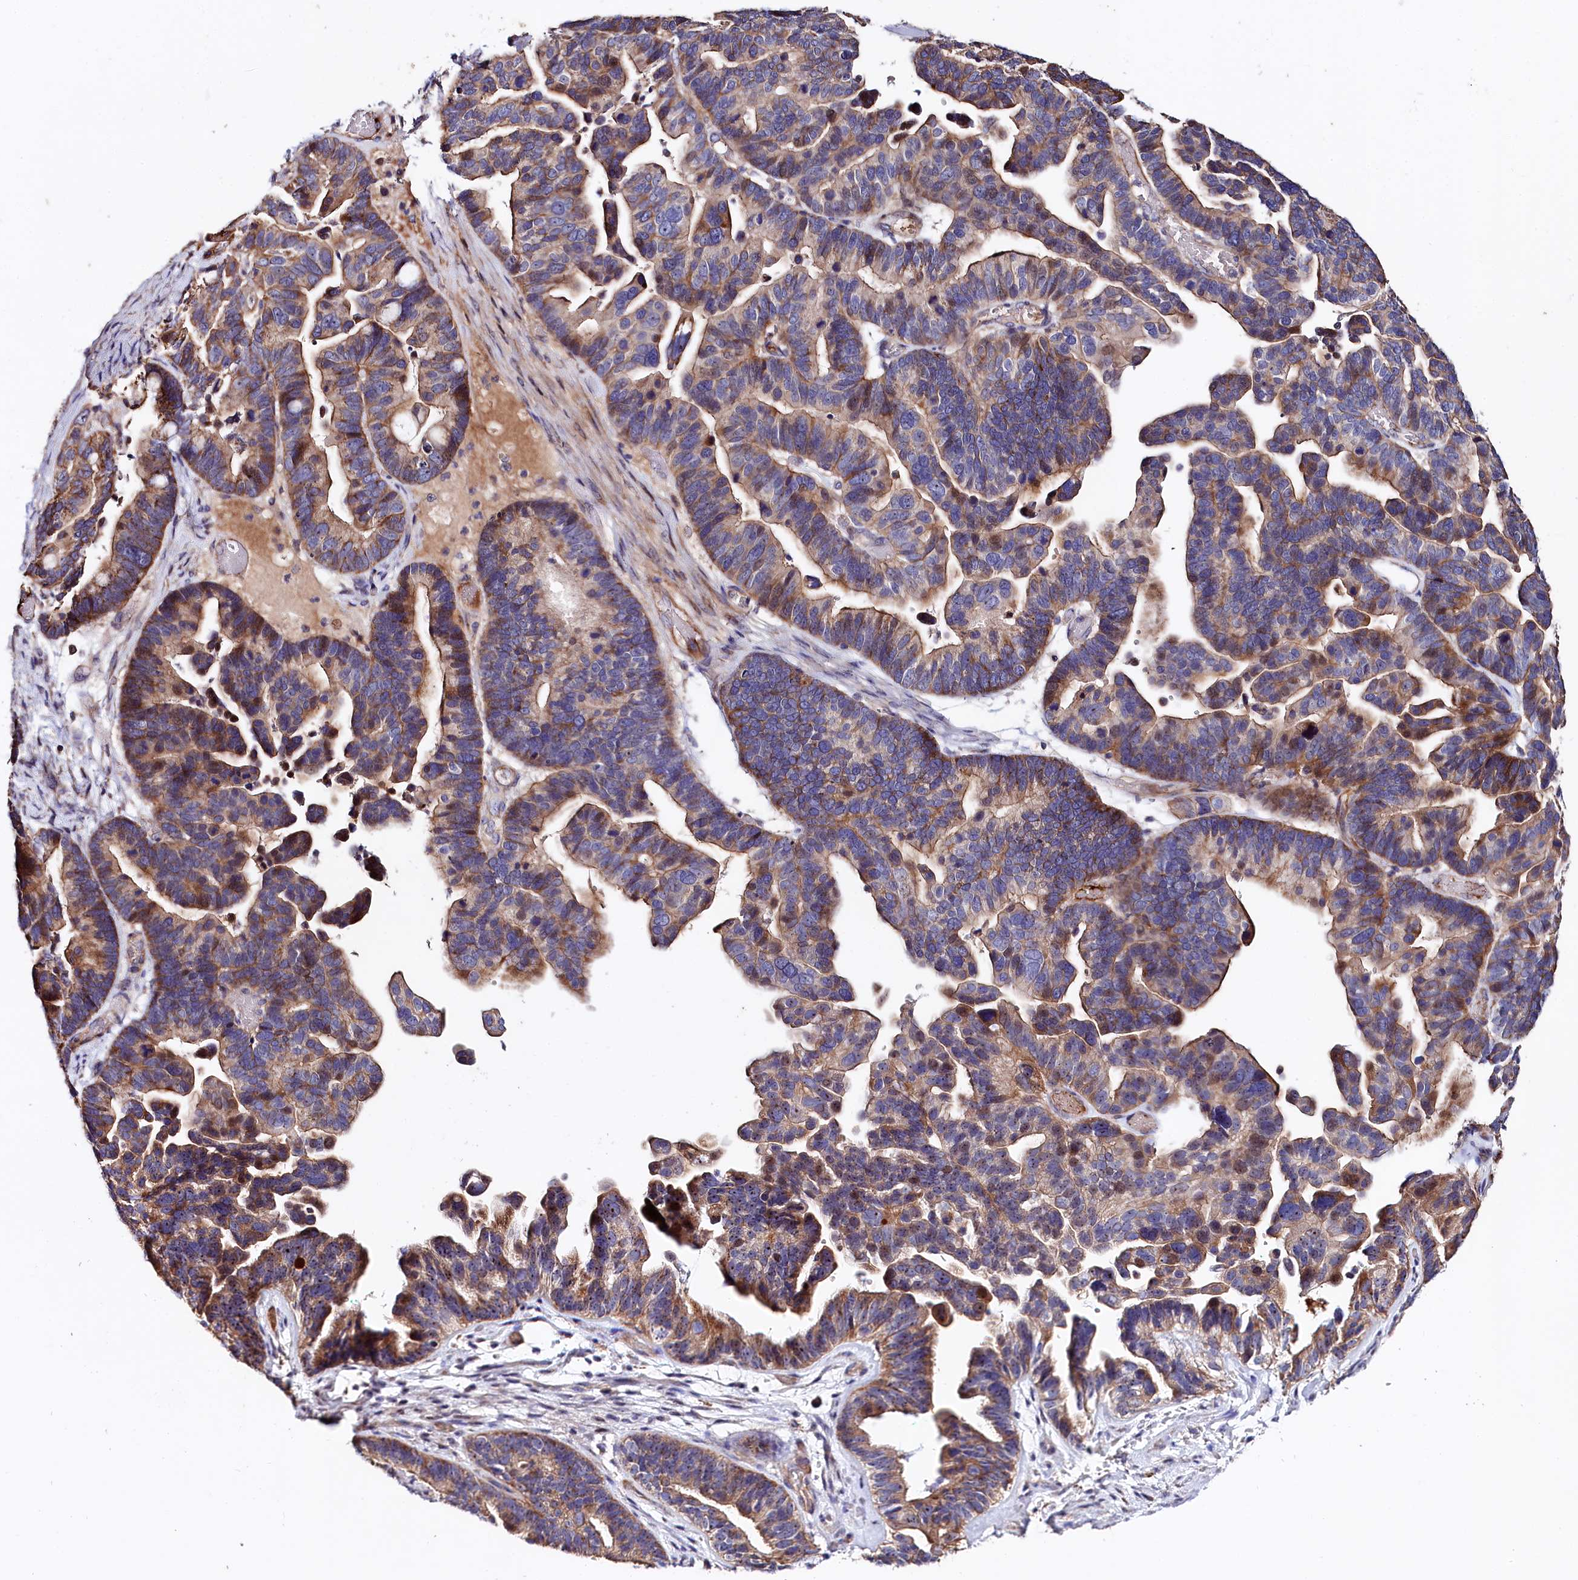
{"staining": {"intensity": "moderate", "quantity": ">75%", "location": "cytoplasmic/membranous,nuclear"}, "tissue": "ovarian cancer", "cell_type": "Tumor cells", "image_type": "cancer", "snomed": [{"axis": "morphology", "description": "Cystadenocarcinoma, serous, NOS"}, {"axis": "topography", "description": "Ovary"}], "caption": "The image reveals a brown stain indicating the presence of a protein in the cytoplasmic/membranous and nuclear of tumor cells in ovarian serous cystadenocarcinoma.", "gene": "RPUSD3", "patient": {"sex": "female", "age": 56}}